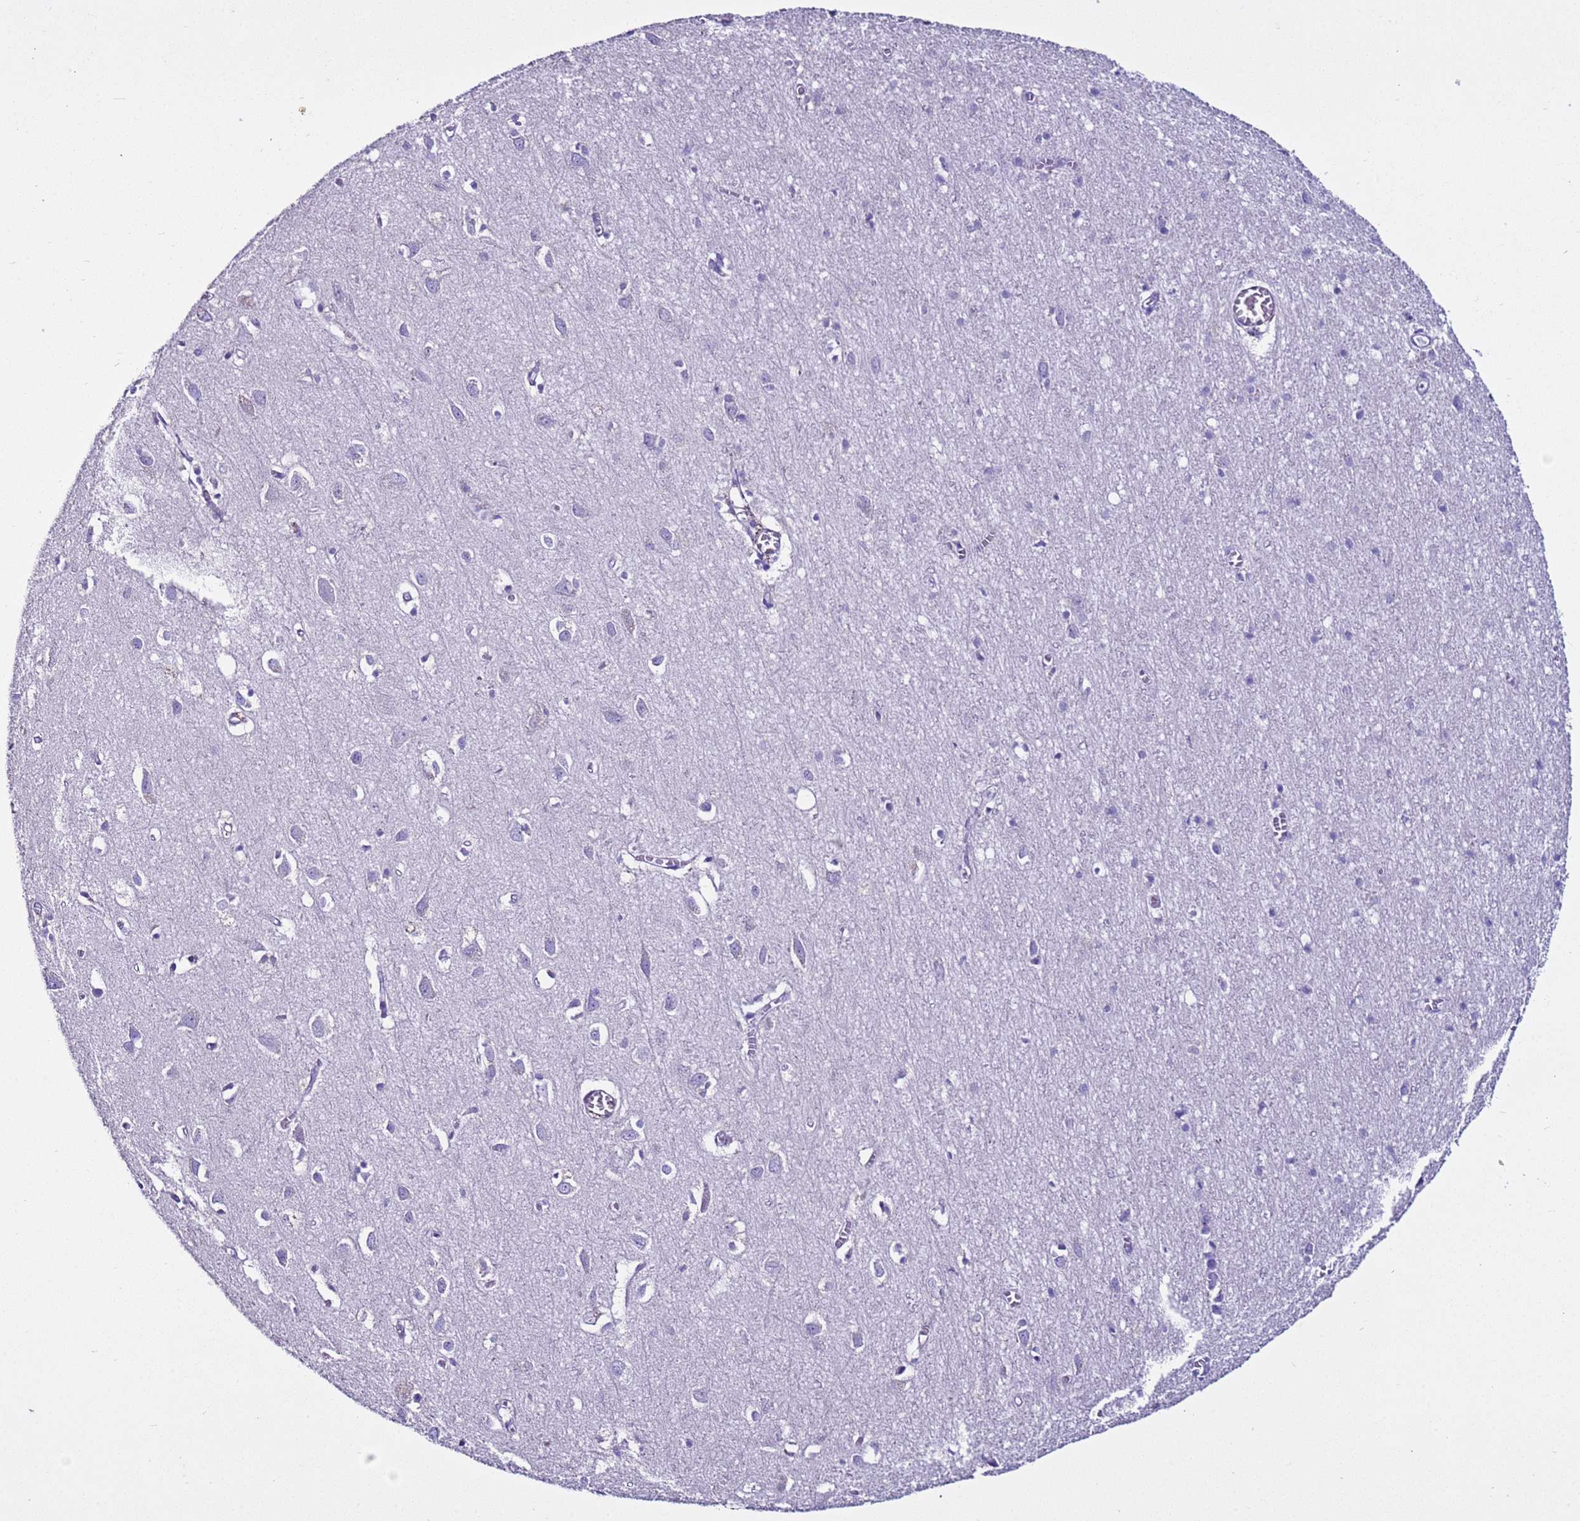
{"staining": {"intensity": "negative", "quantity": "none", "location": "none"}, "tissue": "cerebral cortex", "cell_type": "Endothelial cells", "image_type": "normal", "snomed": [{"axis": "morphology", "description": "Normal tissue, NOS"}, {"axis": "topography", "description": "Cerebral cortex"}], "caption": "Human cerebral cortex stained for a protein using immunohistochemistry reveals no expression in endothelial cells.", "gene": "LCMT1", "patient": {"sex": "female", "age": 64}}